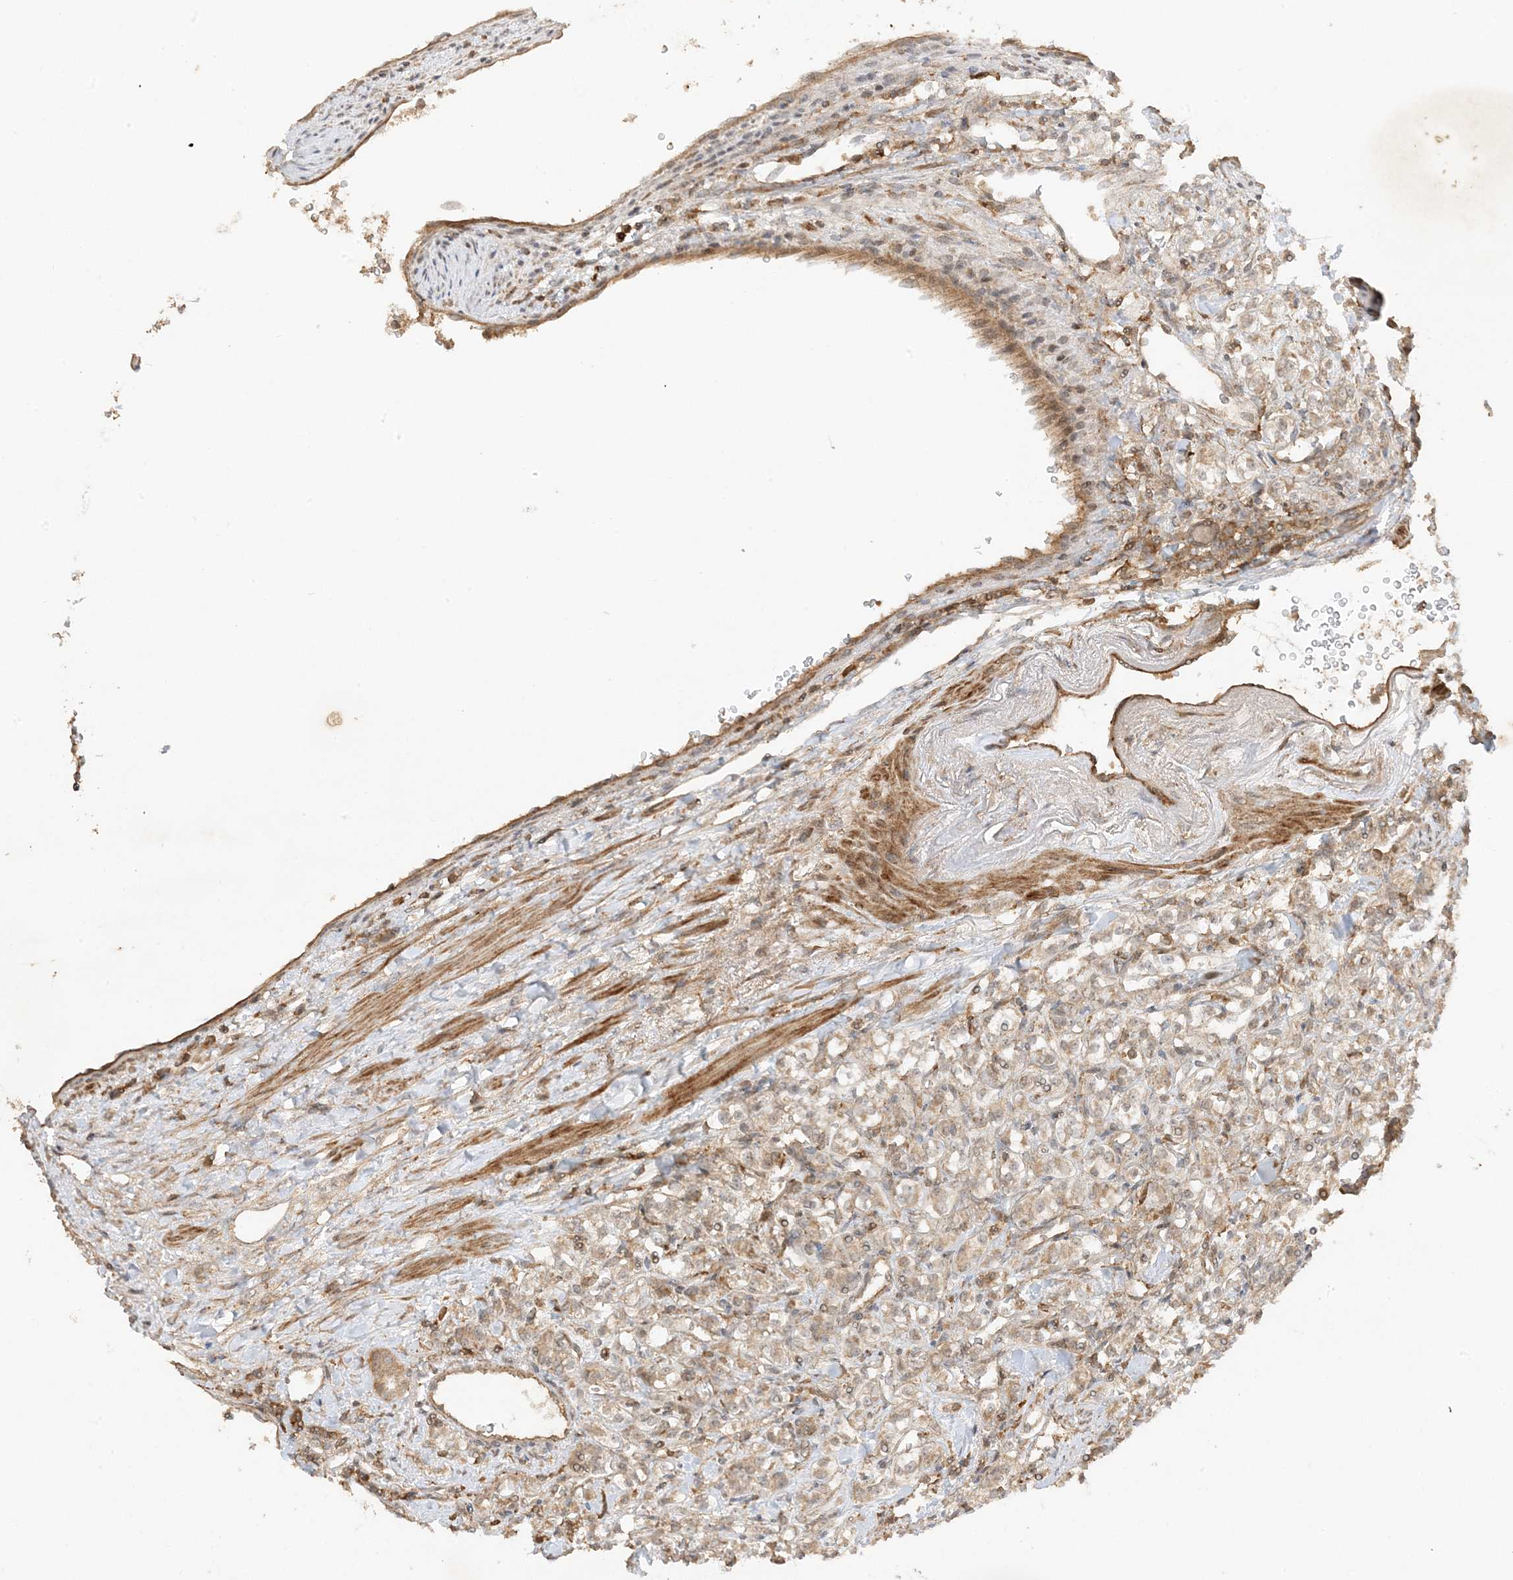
{"staining": {"intensity": "weak", "quantity": ">75%", "location": "cytoplasmic/membranous"}, "tissue": "renal cancer", "cell_type": "Tumor cells", "image_type": "cancer", "snomed": [{"axis": "morphology", "description": "Adenocarcinoma, NOS"}, {"axis": "topography", "description": "Kidney"}], "caption": "Immunohistochemistry image of neoplastic tissue: renal cancer (adenocarcinoma) stained using immunohistochemistry displays low levels of weak protein expression localized specifically in the cytoplasmic/membranous of tumor cells, appearing as a cytoplasmic/membranous brown color.", "gene": "XRN1", "patient": {"sex": "male", "age": 77}}